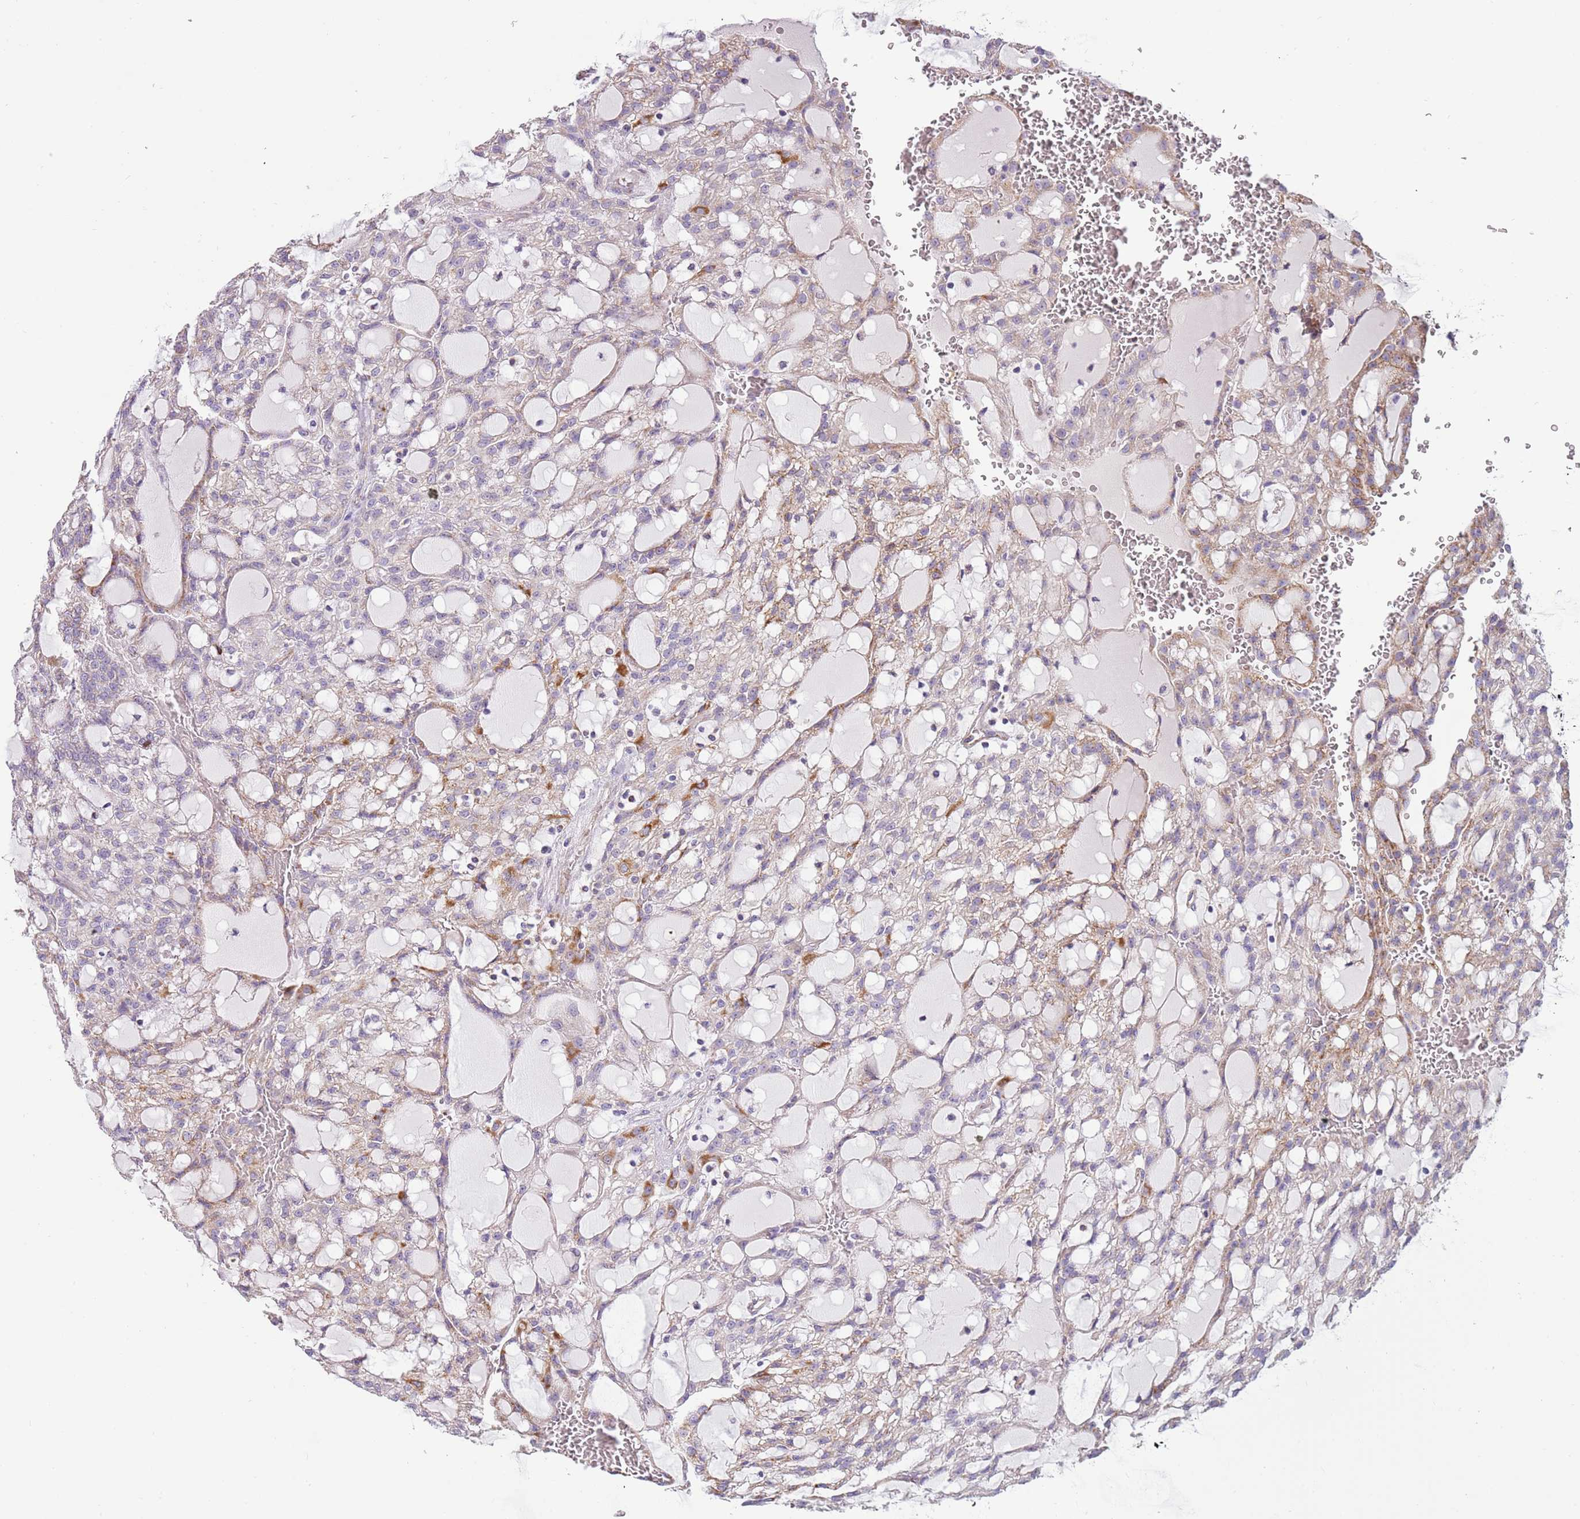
{"staining": {"intensity": "moderate", "quantity": "<25%", "location": "cytoplasmic/membranous"}, "tissue": "renal cancer", "cell_type": "Tumor cells", "image_type": "cancer", "snomed": [{"axis": "morphology", "description": "Adenocarcinoma, NOS"}, {"axis": "topography", "description": "Kidney"}], "caption": "Renal cancer stained for a protein displays moderate cytoplasmic/membranous positivity in tumor cells.", "gene": "RNF222", "patient": {"sex": "male", "age": 63}}